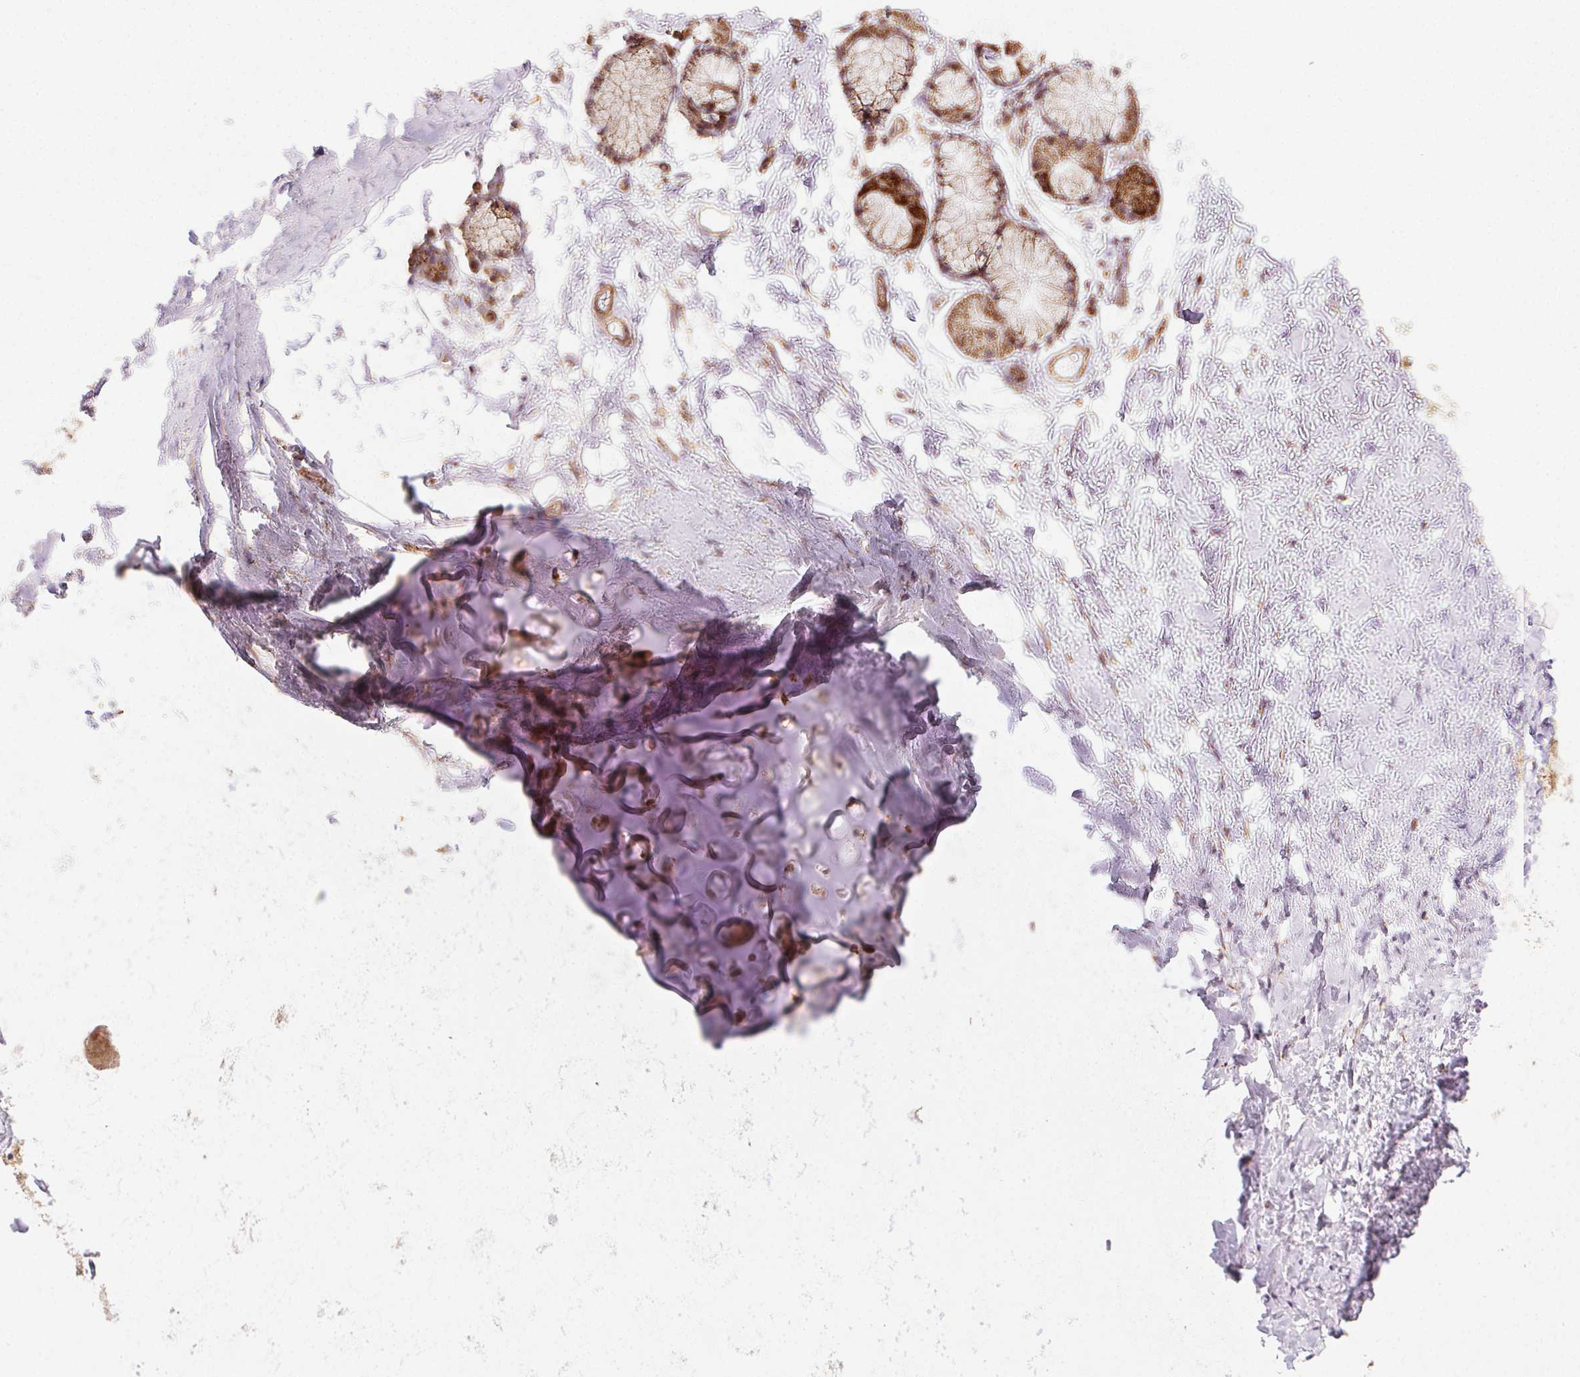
{"staining": {"intensity": "moderate", "quantity": ">75%", "location": "cytoplasmic/membranous"}, "tissue": "soft tissue", "cell_type": "Chondrocytes", "image_type": "normal", "snomed": [{"axis": "morphology", "description": "Normal tissue, NOS"}, {"axis": "topography", "description": "Cartilage tissue"}, {"axis": "topography", "description": "Bronchus"}], "caption": "Moderate cytoplasmic/membranous positivity for a protein is appreciated in approximately >75% of chondrocytes of benign soft tissue using IHC.", "gene": "CLPB", "patient": {"sex": "female", "age": 79}}